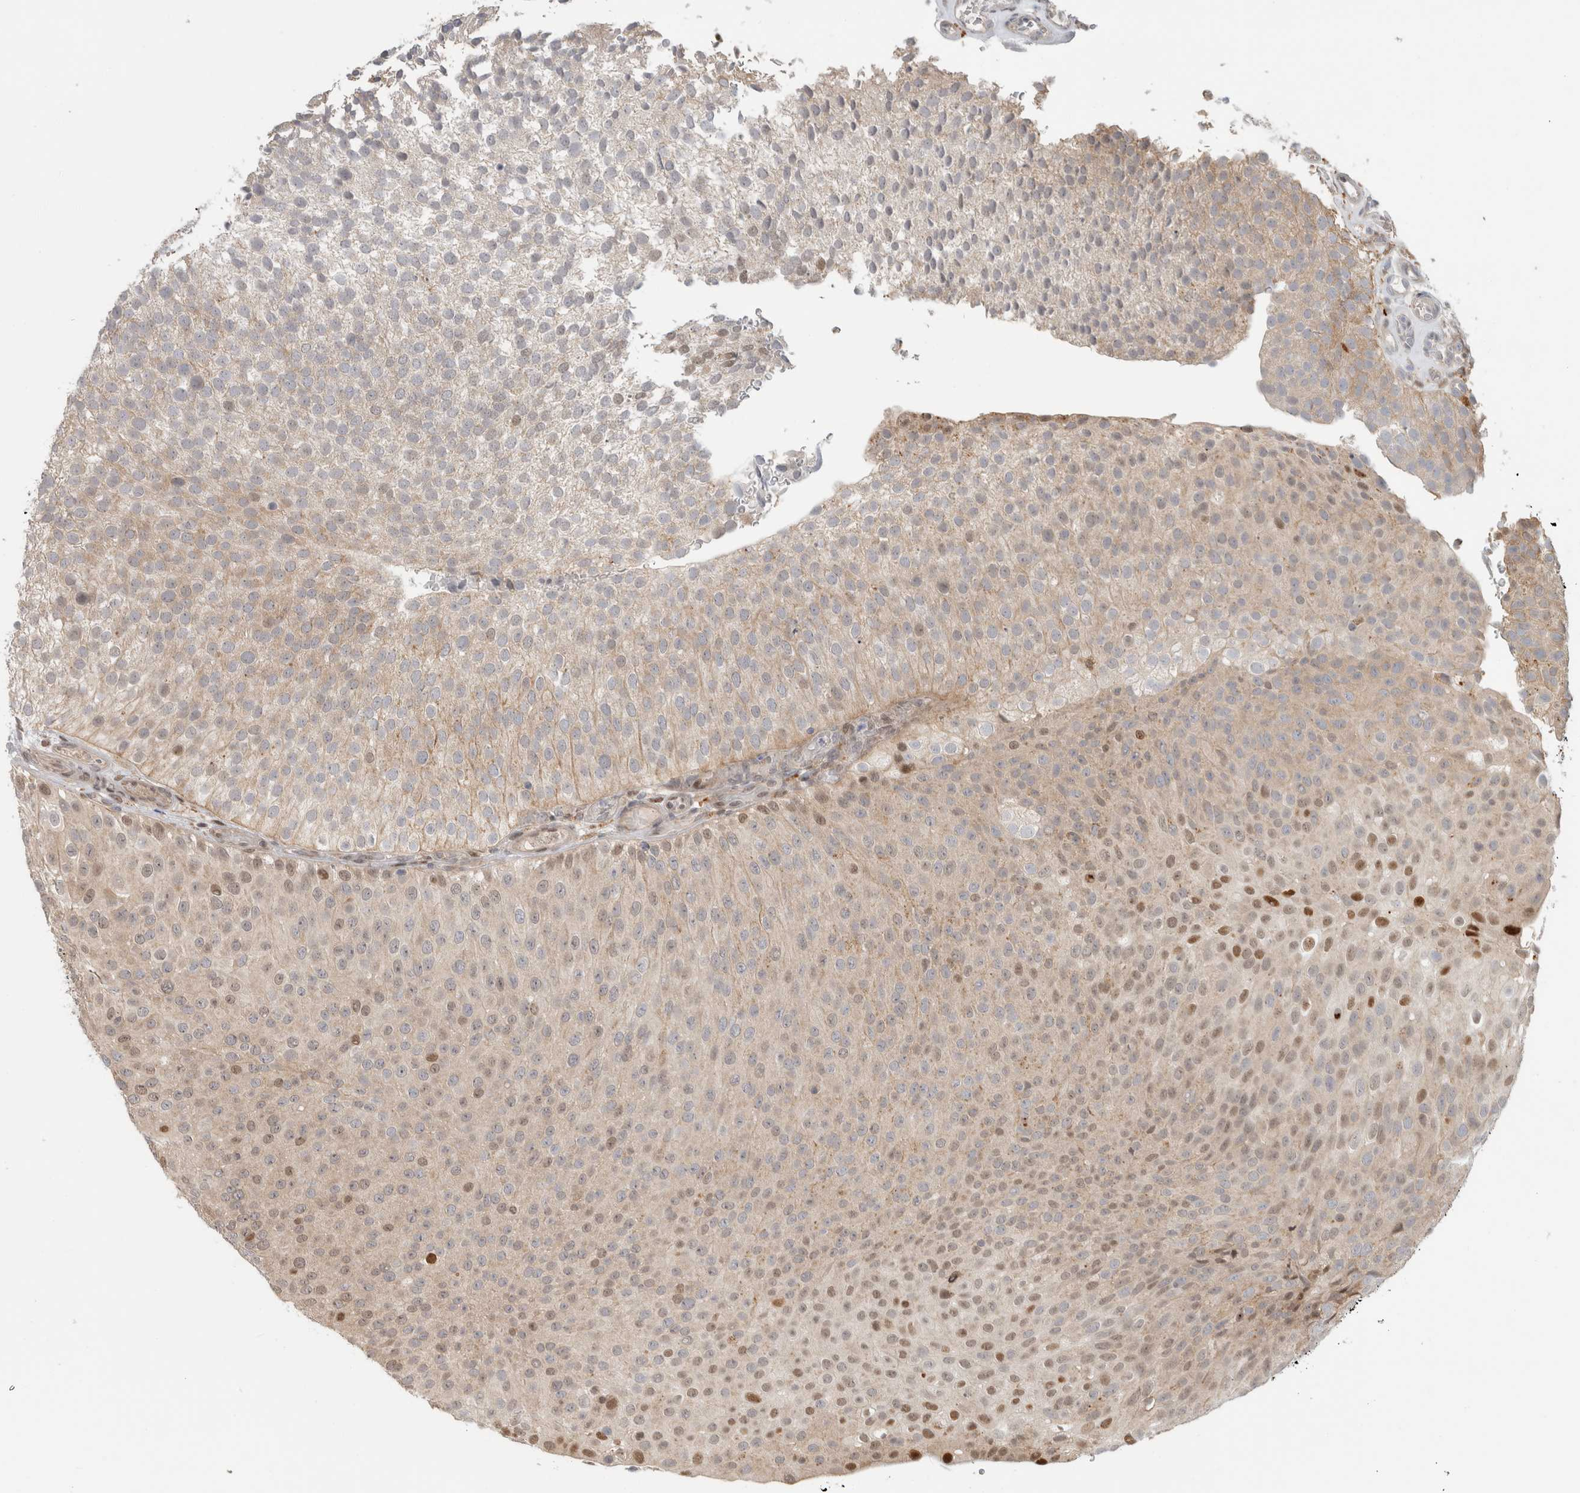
{"staining": {"intensity": "moderate", "quantity": "<25%", "location": "nuclear"}, "tissue": "urothelial cancer", "cell_type": "Tumor cells", "image_type": "cancer", "snomed": [{"axis": "morphology", "description": "Urothelial carcinoma, Low grade"}, {"axis": "topography", "description": "Urinary bladder"}], "caption": "Immunohistochemistry (IHC) of human urothelial cancer demonstrates low levels of moderate nuclear expression in approximately <25% of tumor cells.", "gene": "NAB2", "patient": {"sex": "male", "age": 78}}